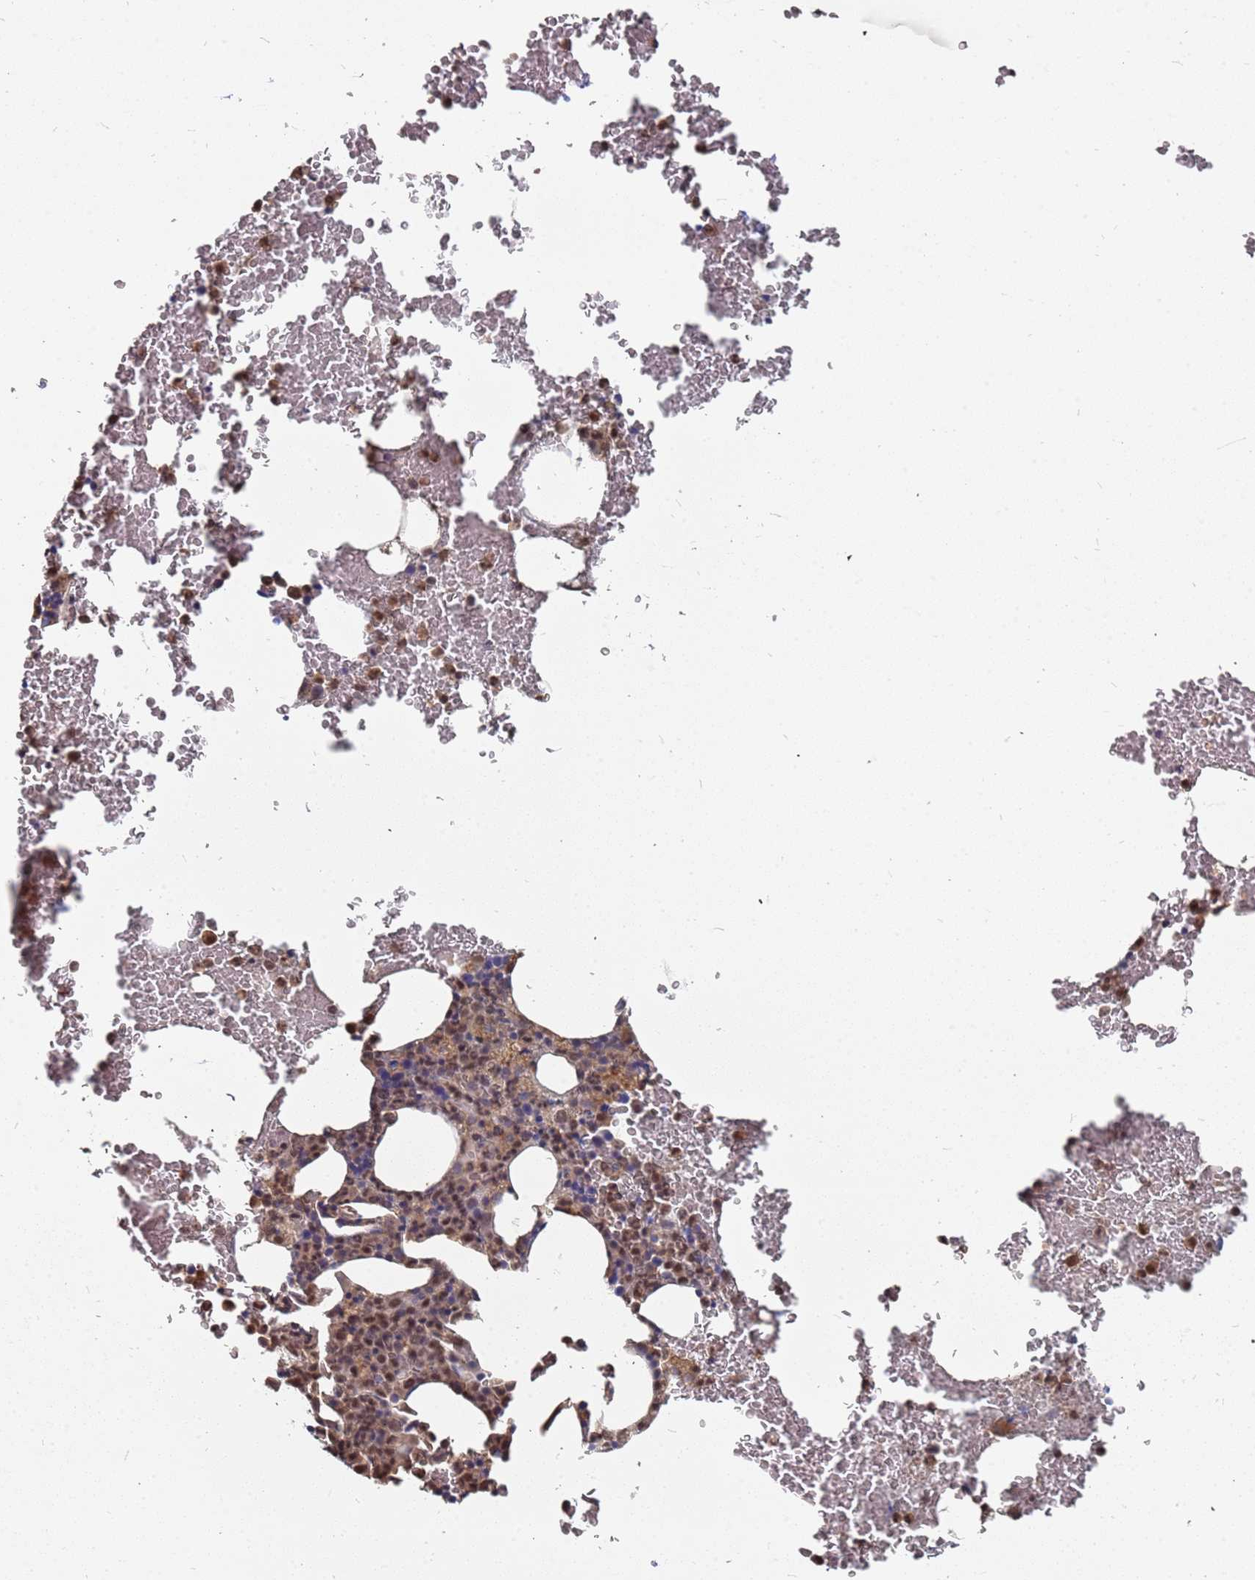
{"staining": {"intensity": "weak", "quantity": ">75%", "location": "cytoplasmic/membranous"}, "tissue": "bone marrow", "cell_type": "Hematopoietic cells", "image_type": "normal", "snomed": [{"axis": "morphology", "description": "Normal tissue, NOS"}, {"axis": "morphology", "description": "Inflammation, NOS"}, {"axis": "topography", "description": "Bone marrow"}], "caption": "Immunohistochemical staining of unremarkable human bone marrow exhibits >75% levels of weak cytoplasmic/membranous protein staining in about >75% of hematopoietic cells. (DAB (3,3'-diaminobenzidine) IHC, brown staining for protein, blue staining for nuclei).", "gene": "TCEANC2", "patient": {"sex": "female", "age": 78}}